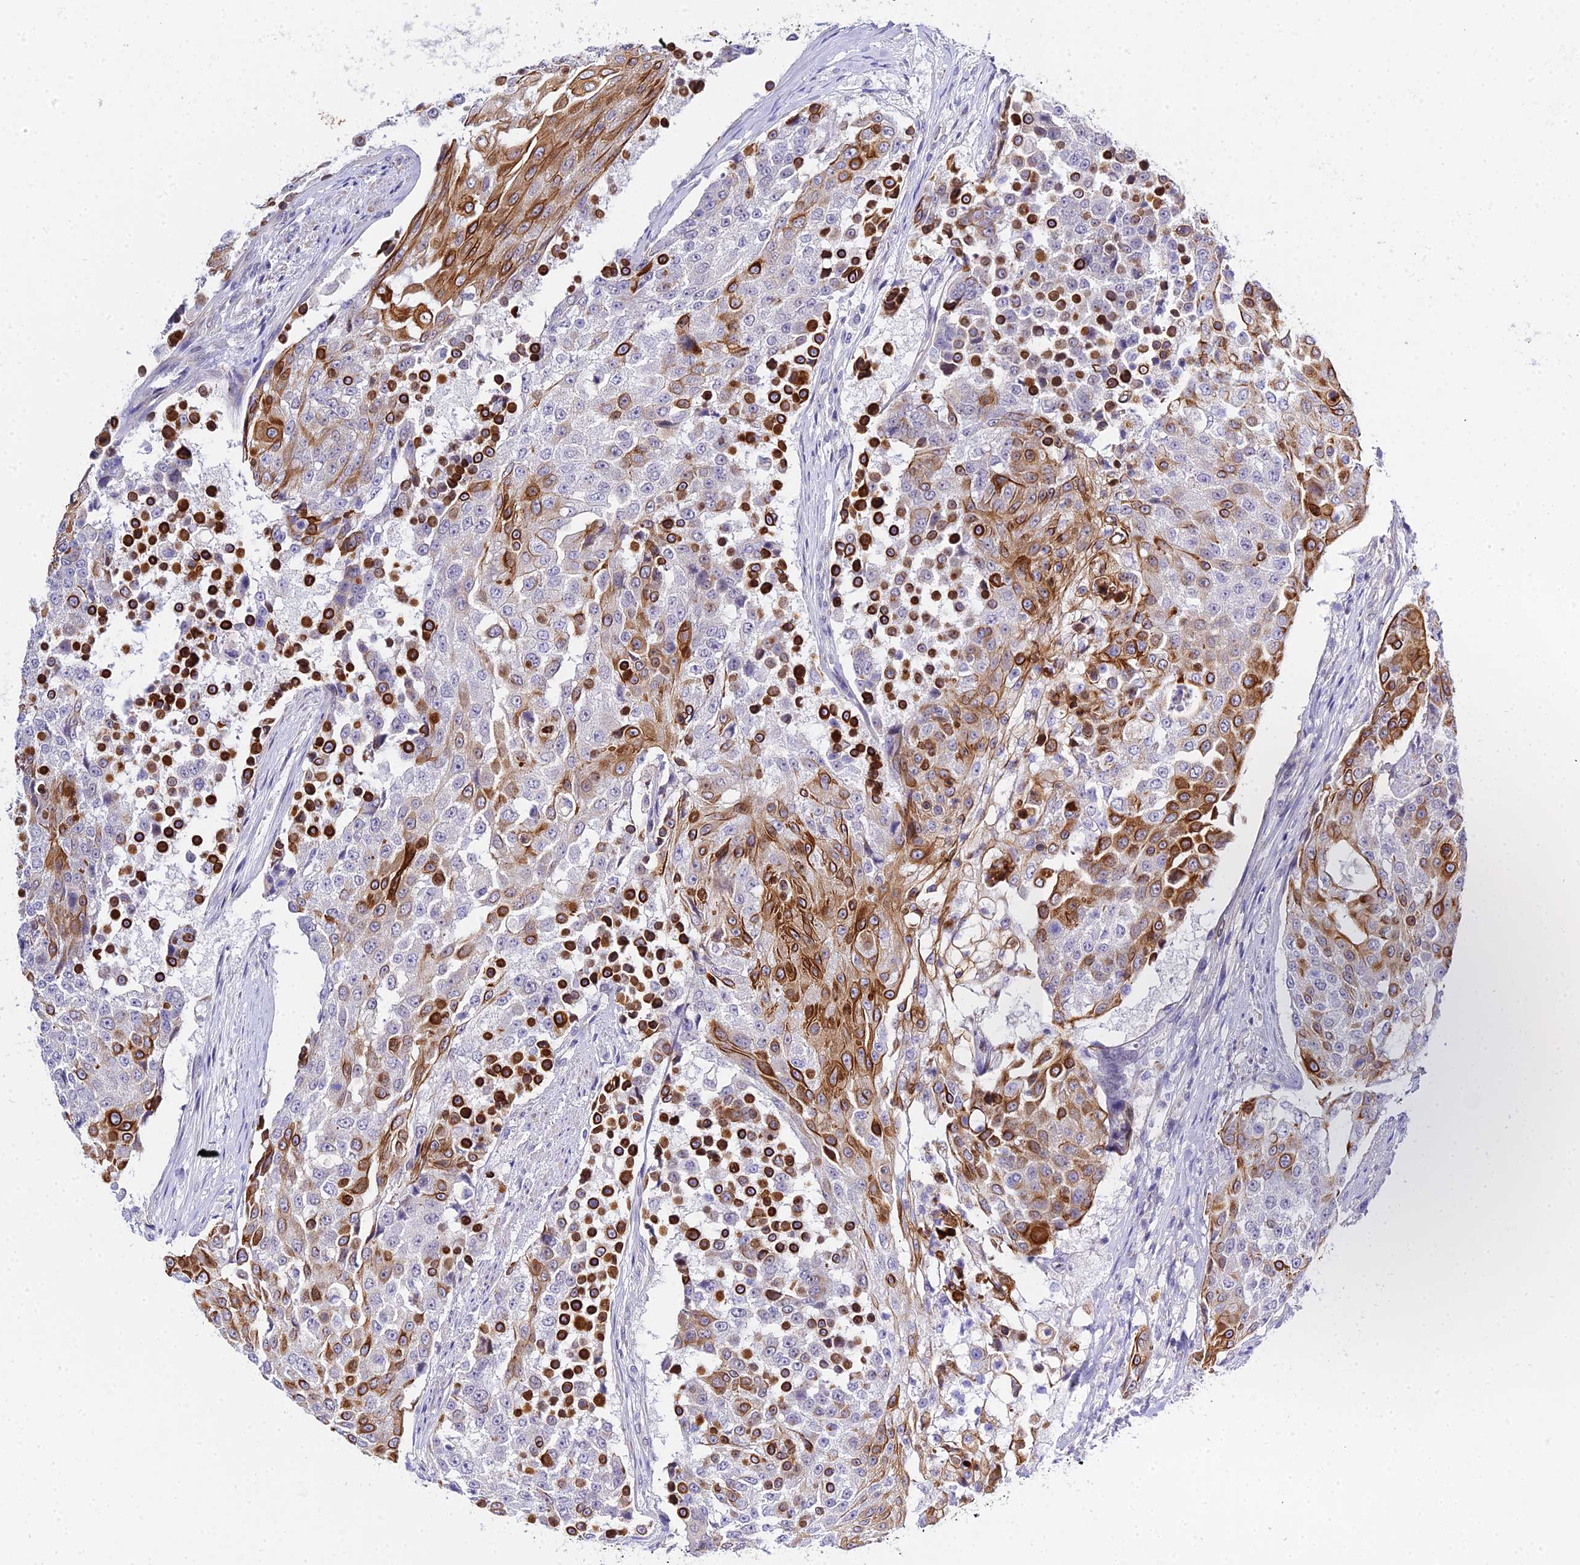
{"staining": {"intensity": "moderate", "quantity": "25%-75%", "location": "cytoplasmic/membranous"}, "tissue": "urothelial cancer", "cell_type": "Tumor cells", "image_type": "cancer", "snomed": [{"axis": "morphology", "description": "Urothelial carcinoma, High grade"}, {"axis": "topography", "description": "Urinary bladder"}], "caption": "Immunohistochemistry (IHC) image of high-grade urothelial carcinoma stained for a protein (brown), which shows medium levels of moderate cytoplasmic/membranous positivity in approximately 25%-75% of tumor cells.", "gene": "ZNF628", "patient": {"sex": "female", "age": 63}}